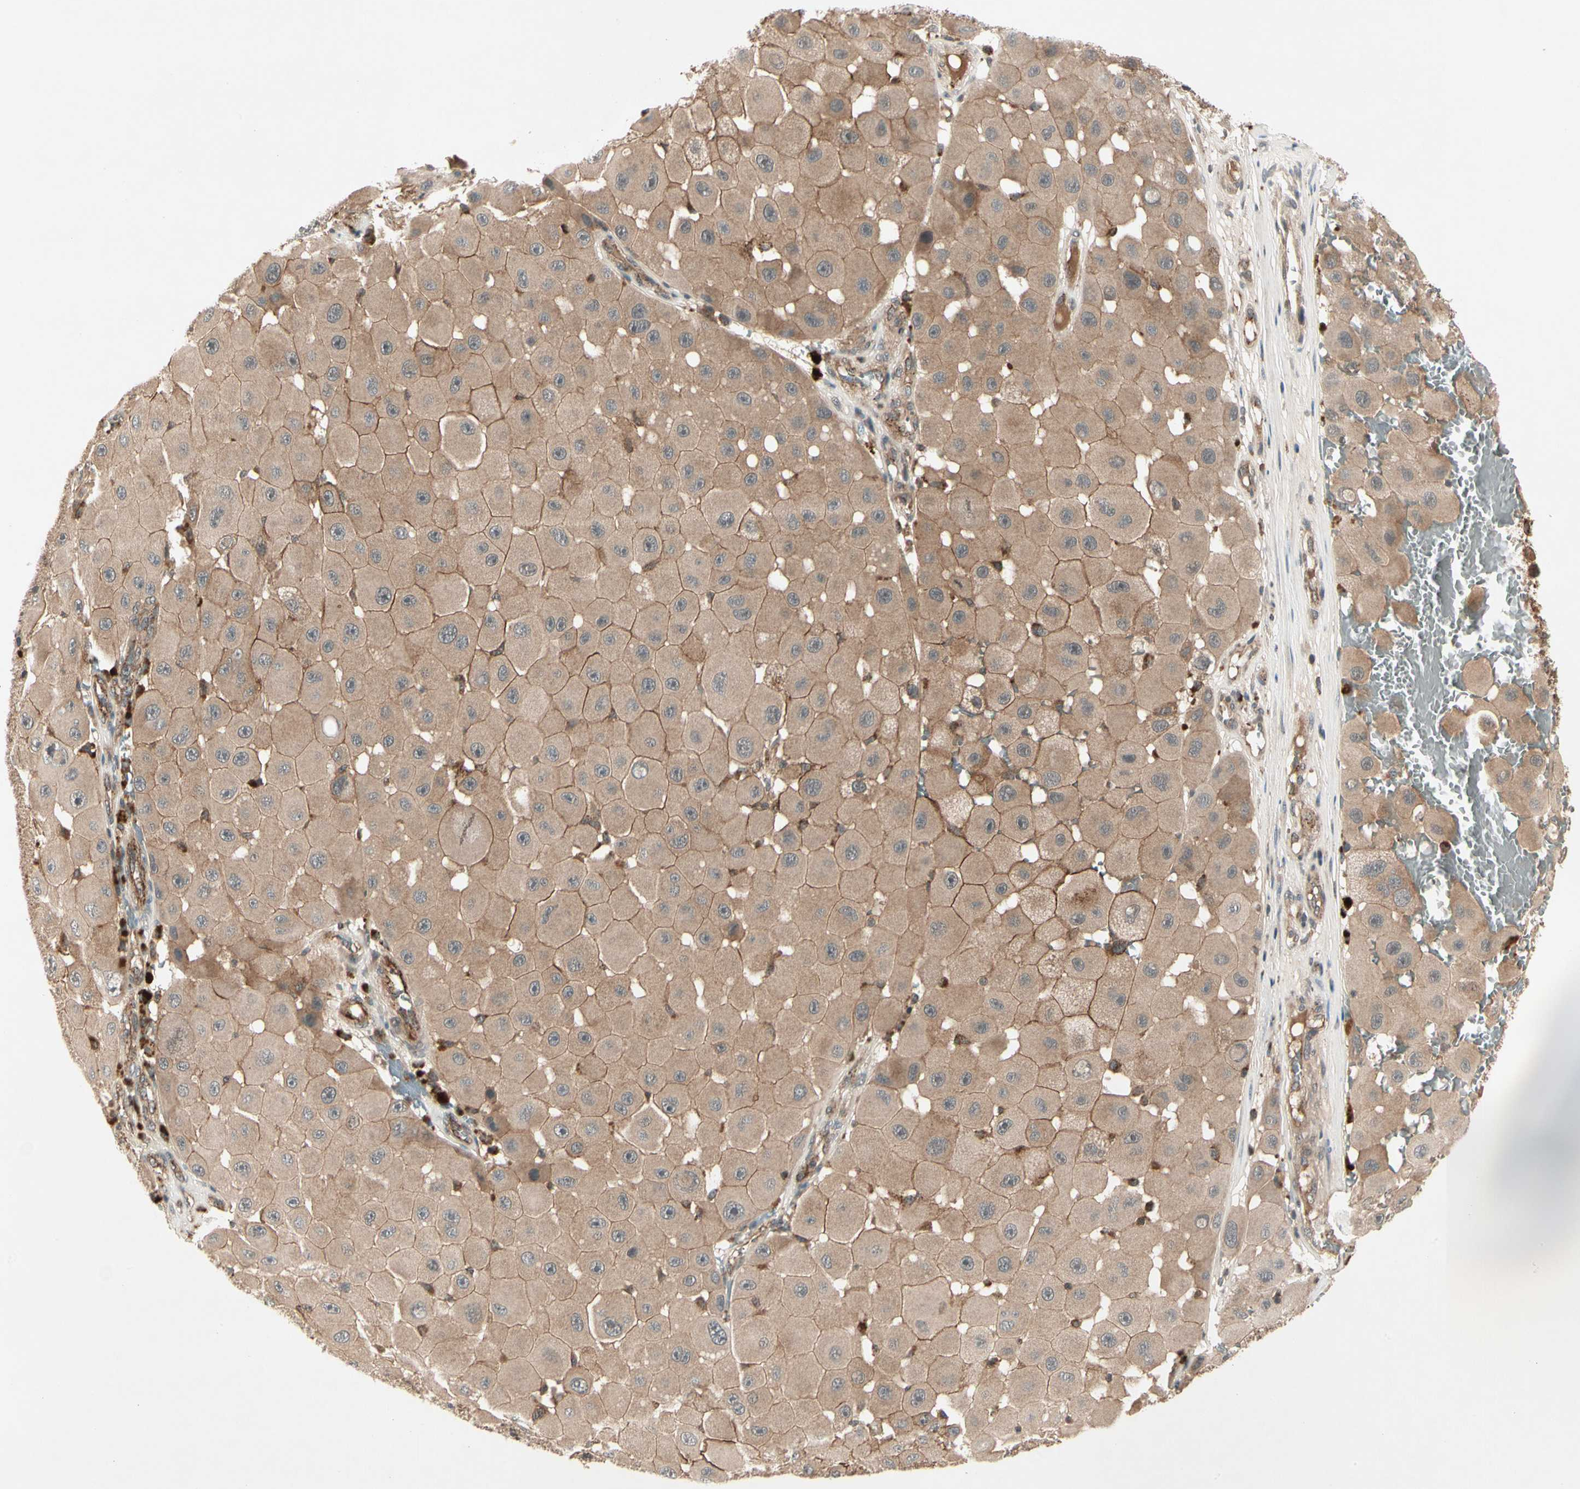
{"staining": {"intensity": "moderate", "quantity": "25%-75%", "location": "cytoplasmic/membranous"}, "tissue": "melanoma", "cell_type": "Tumor cells", "image_type": "cancer", "snomed": [{"axis": "morphology", "description": "Malignant melanoma, NOS"}, {"axis": "topography", "description": "Skin"}], "caption": "IHC of human melanoma exhibits medium levels of moderate cytoplasmic/membranous staining in approximately 25%-75% of tumor cells. (Stains: DAB in brown, nuclei in blue, Microscopy: brightfield microscopy at high magnification).", "gene": "FLOT1", "patient": {"sex": "female", "age": 81}}